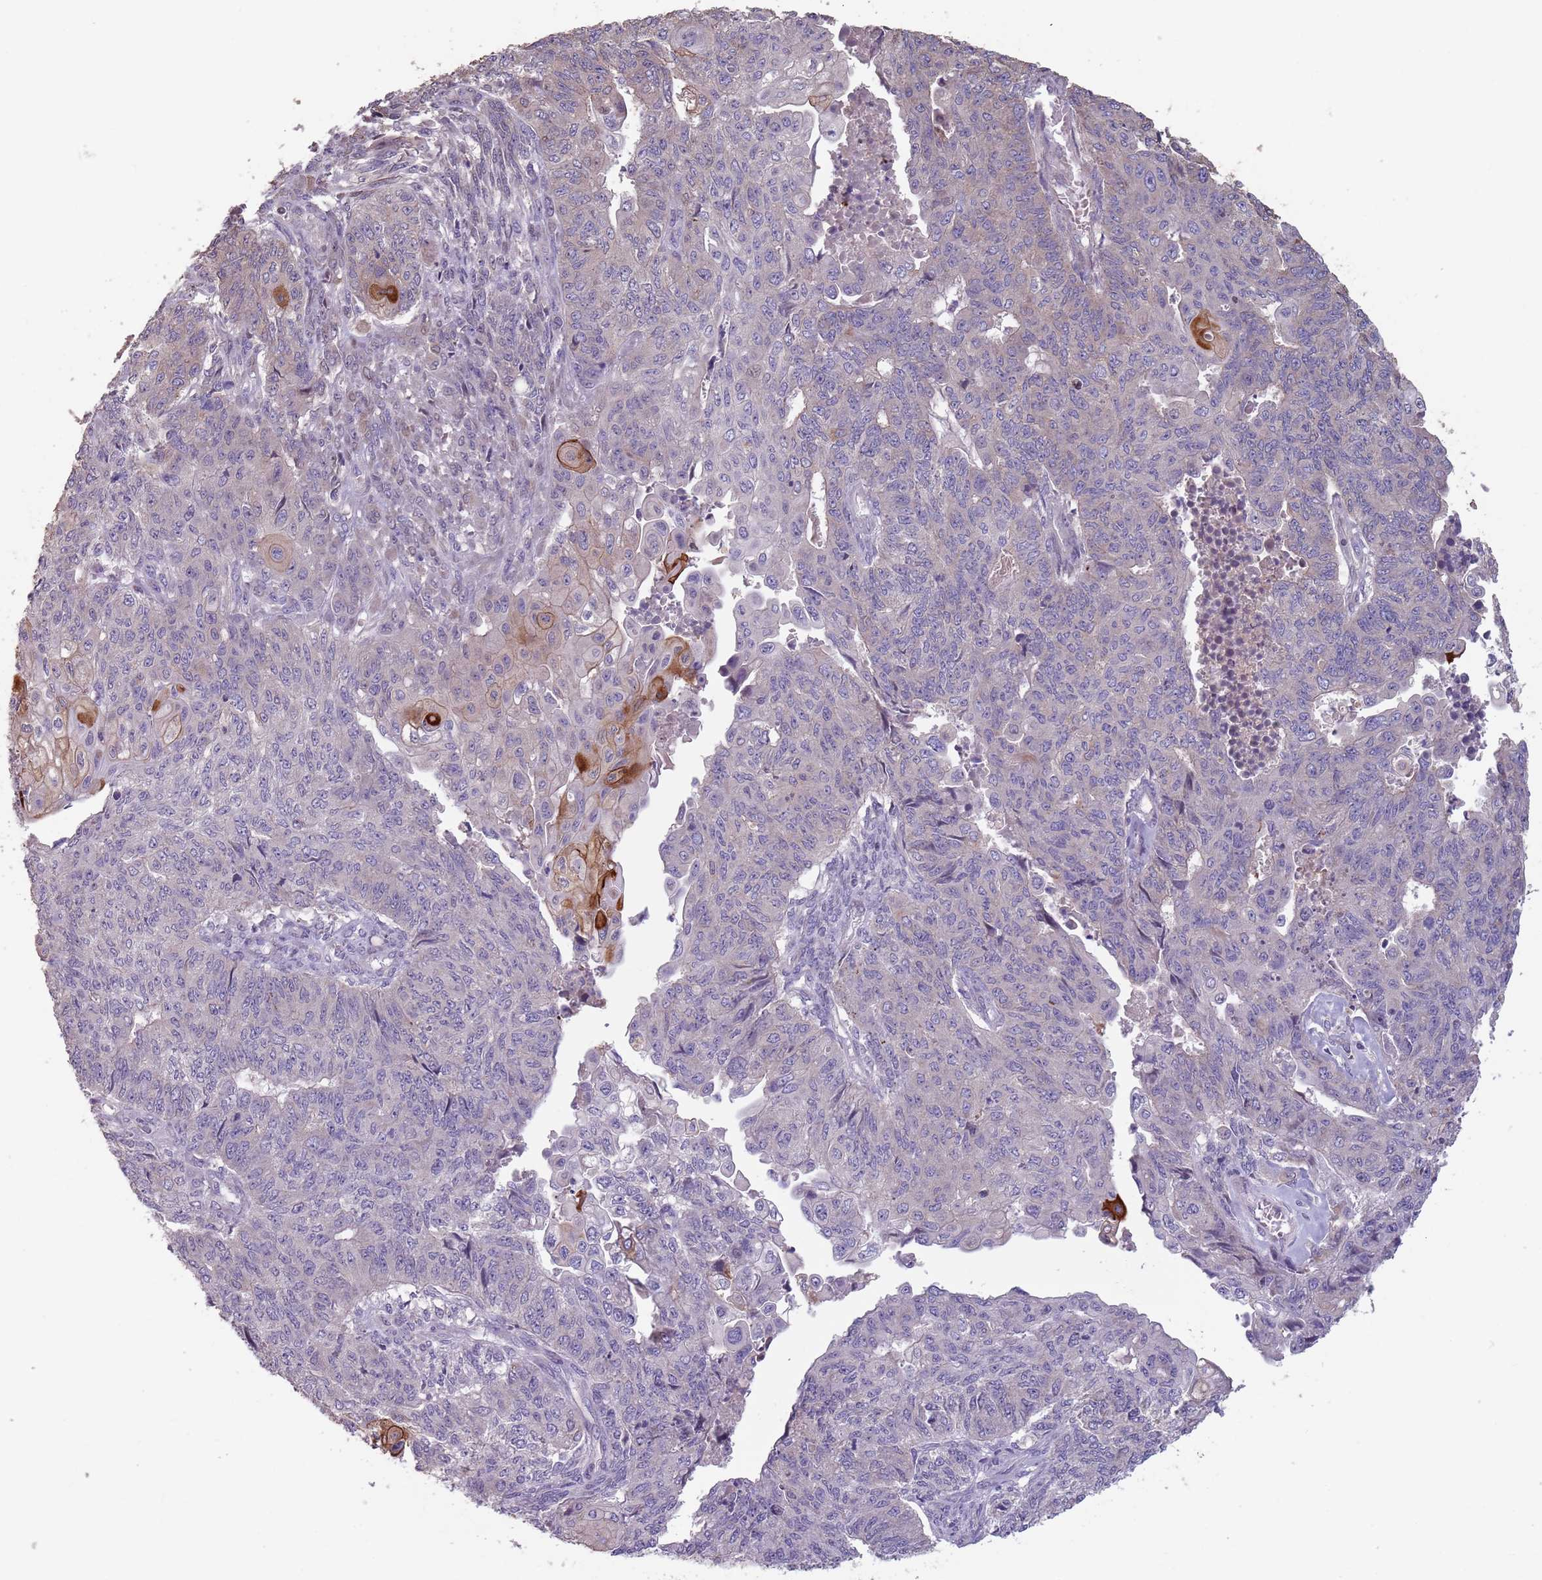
{"staining": {"intensity": "moderate", "quantity": "<25%", "location": "cytoplasmic/membranous"}, "tissue": "endometrial cancer", "cell_type": "Tumor cells", "image_type": "cancer", "snomed": [{"axis": "morphology", "description": "Adenocarcinoma, NOS"}, {"axis": "topography", "description": "Endometrium"}], "caption": "Moderate cytoplasmic/membranous protein positivity is appreciated in about <25% of tumor cells in endometrial adenocarcinoma. The staining was performed using DAB, with brown indicating positive protein expression. Nuclei are stained blue with hematoxylin.", "gene": "MBD3L1", "patient": {"sex": "female", "age": 32}}